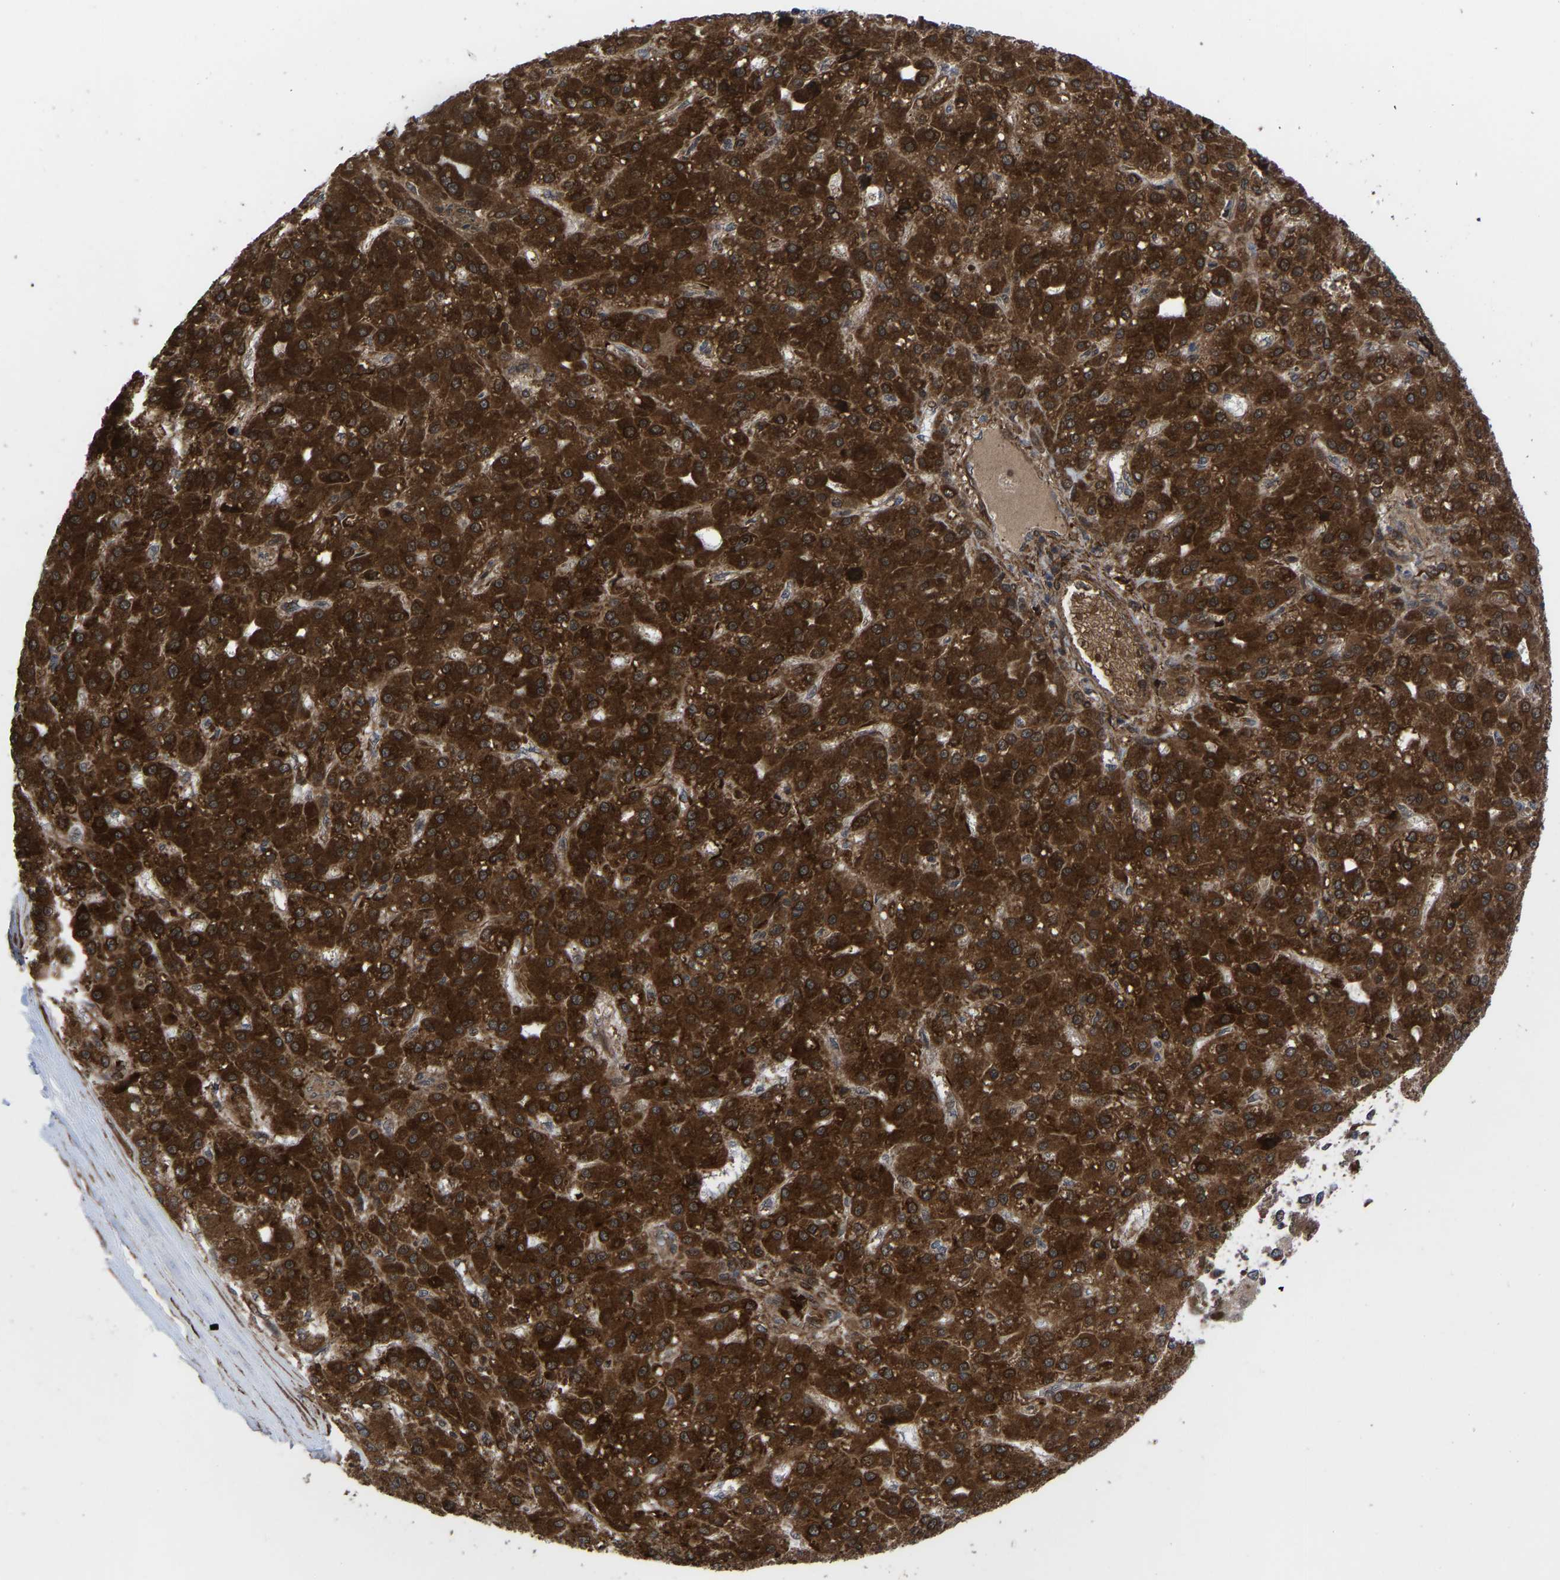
{"staining": {"intensity": "strong", "quantity": ">75%", "location": "cytoplasmic/membranous,nuclear"}, "tissue": "liver cancer", "cell_type": "Tumor cells", "image_type": "cancer", "snomed": [{"axis": "morphology", "description": "Carcinoma, Hepatocellular, NOS"}, {"axis": "topography", "description": "Liver"}], "caption": "DAB immunohistochemical staining of liver cancer (hepatocellular carcinoma) demonstrates strong cytoplasmic/membranous and nuclear protein expression in approximately >75% of tumor cells.", "gene": "CYP7B1", "patient": {"sex": "male", "age": 67}}